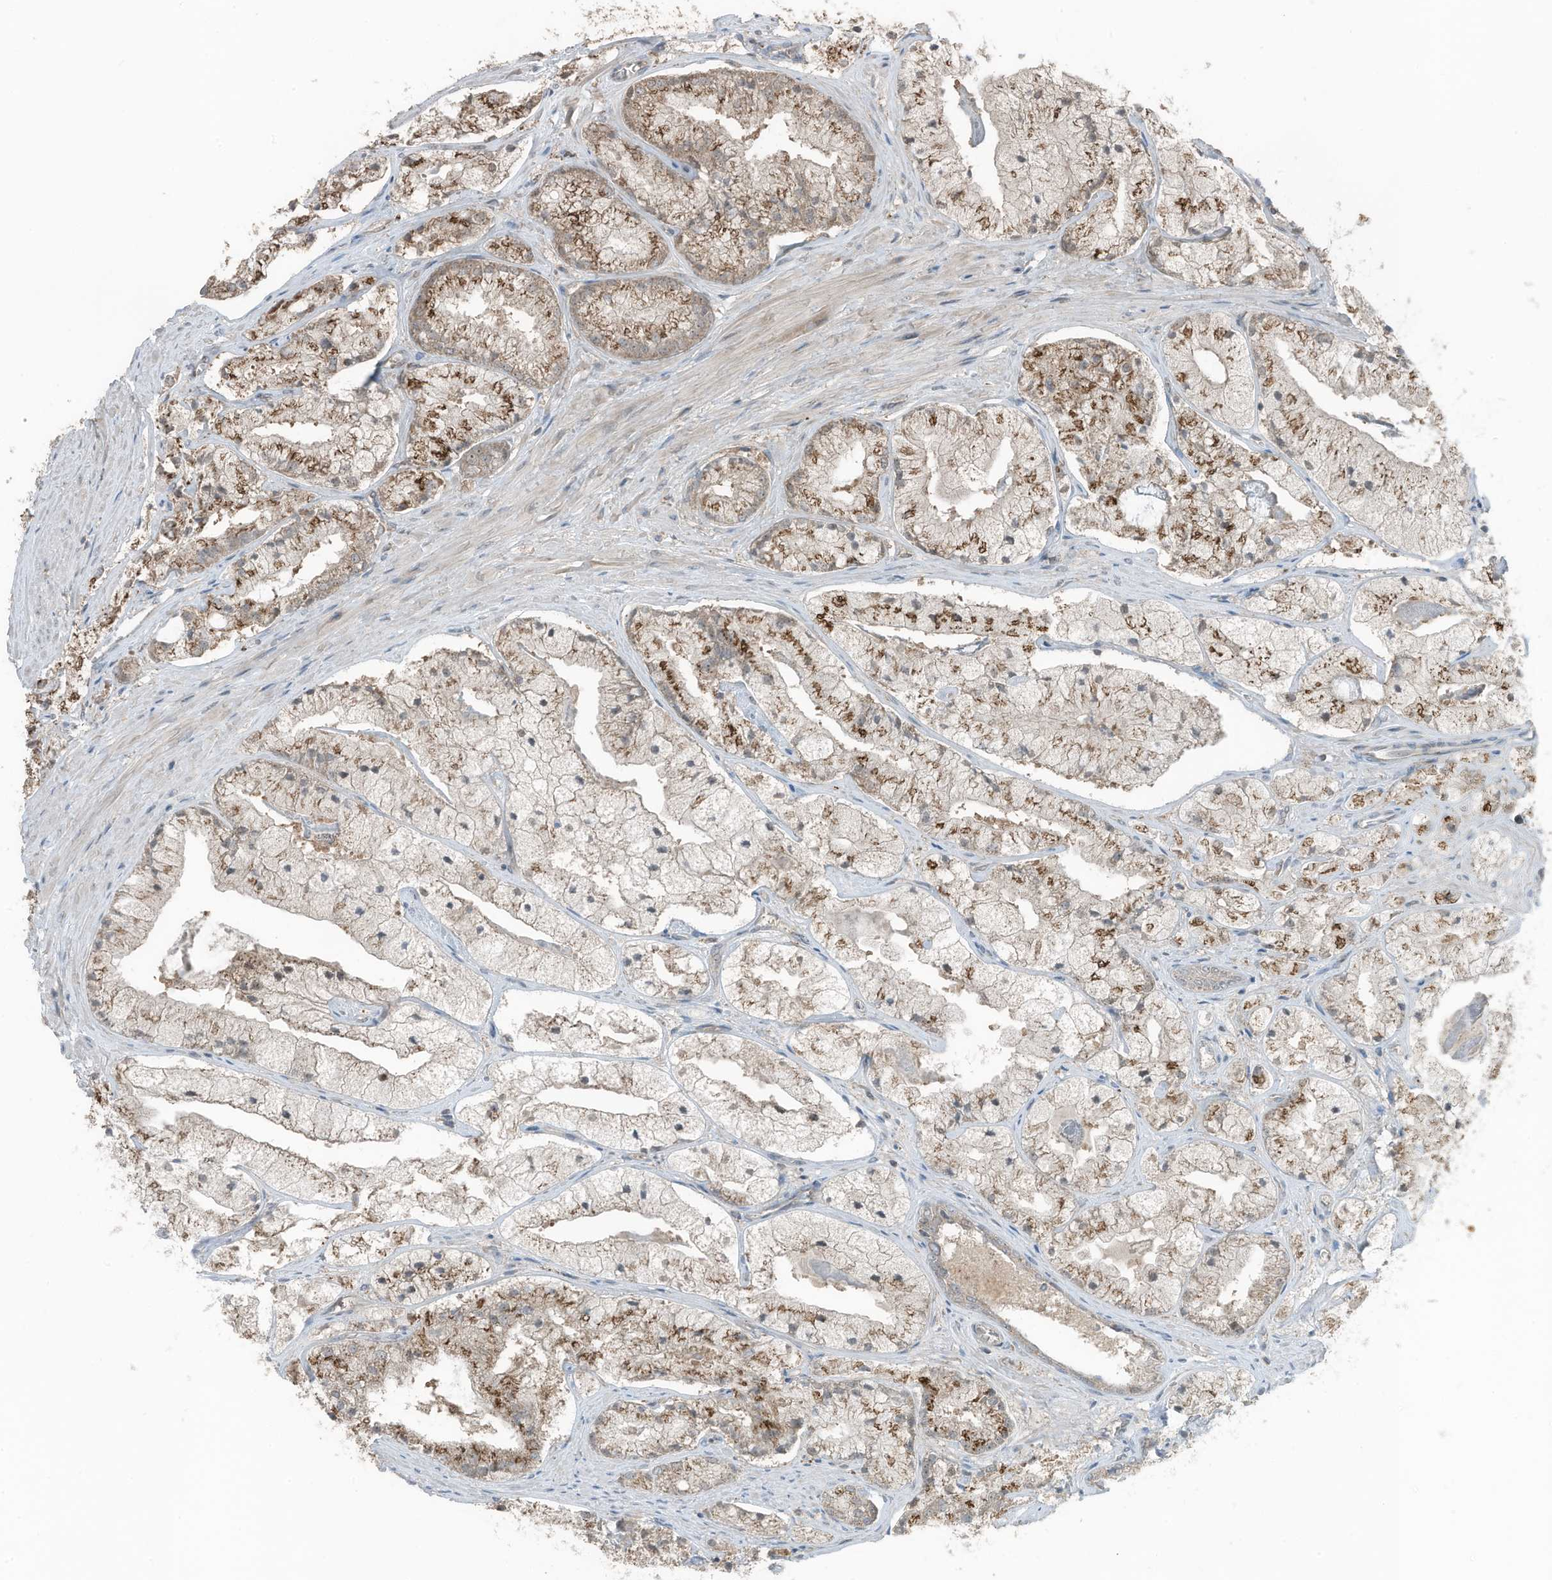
{"staining": {"intensity": "weak", "quantity": "25%-75%", "location": "cytoplasmic/membranous,nuclear"}, "tissue": "prostate cancer", "cell_type": "Tumor cells", "image_type": "cancer", "snomed": [{"axis": "morphology", "description": "Adenocarcinoma, High grade"}, {"axis": "topography", "description": "Prostate"}], "caption": "Immunohistochemistry image of human prostate cancer (adenocarcinoma (high-grade)) stained for a protein (brown), which reveals low levels of weak cytoplasmic/membranous and nuclear staining in approximately 25%-75% of tumor cells.", "gene": "TXNDC9", "patient": {"sex": "male", "age": 50}}